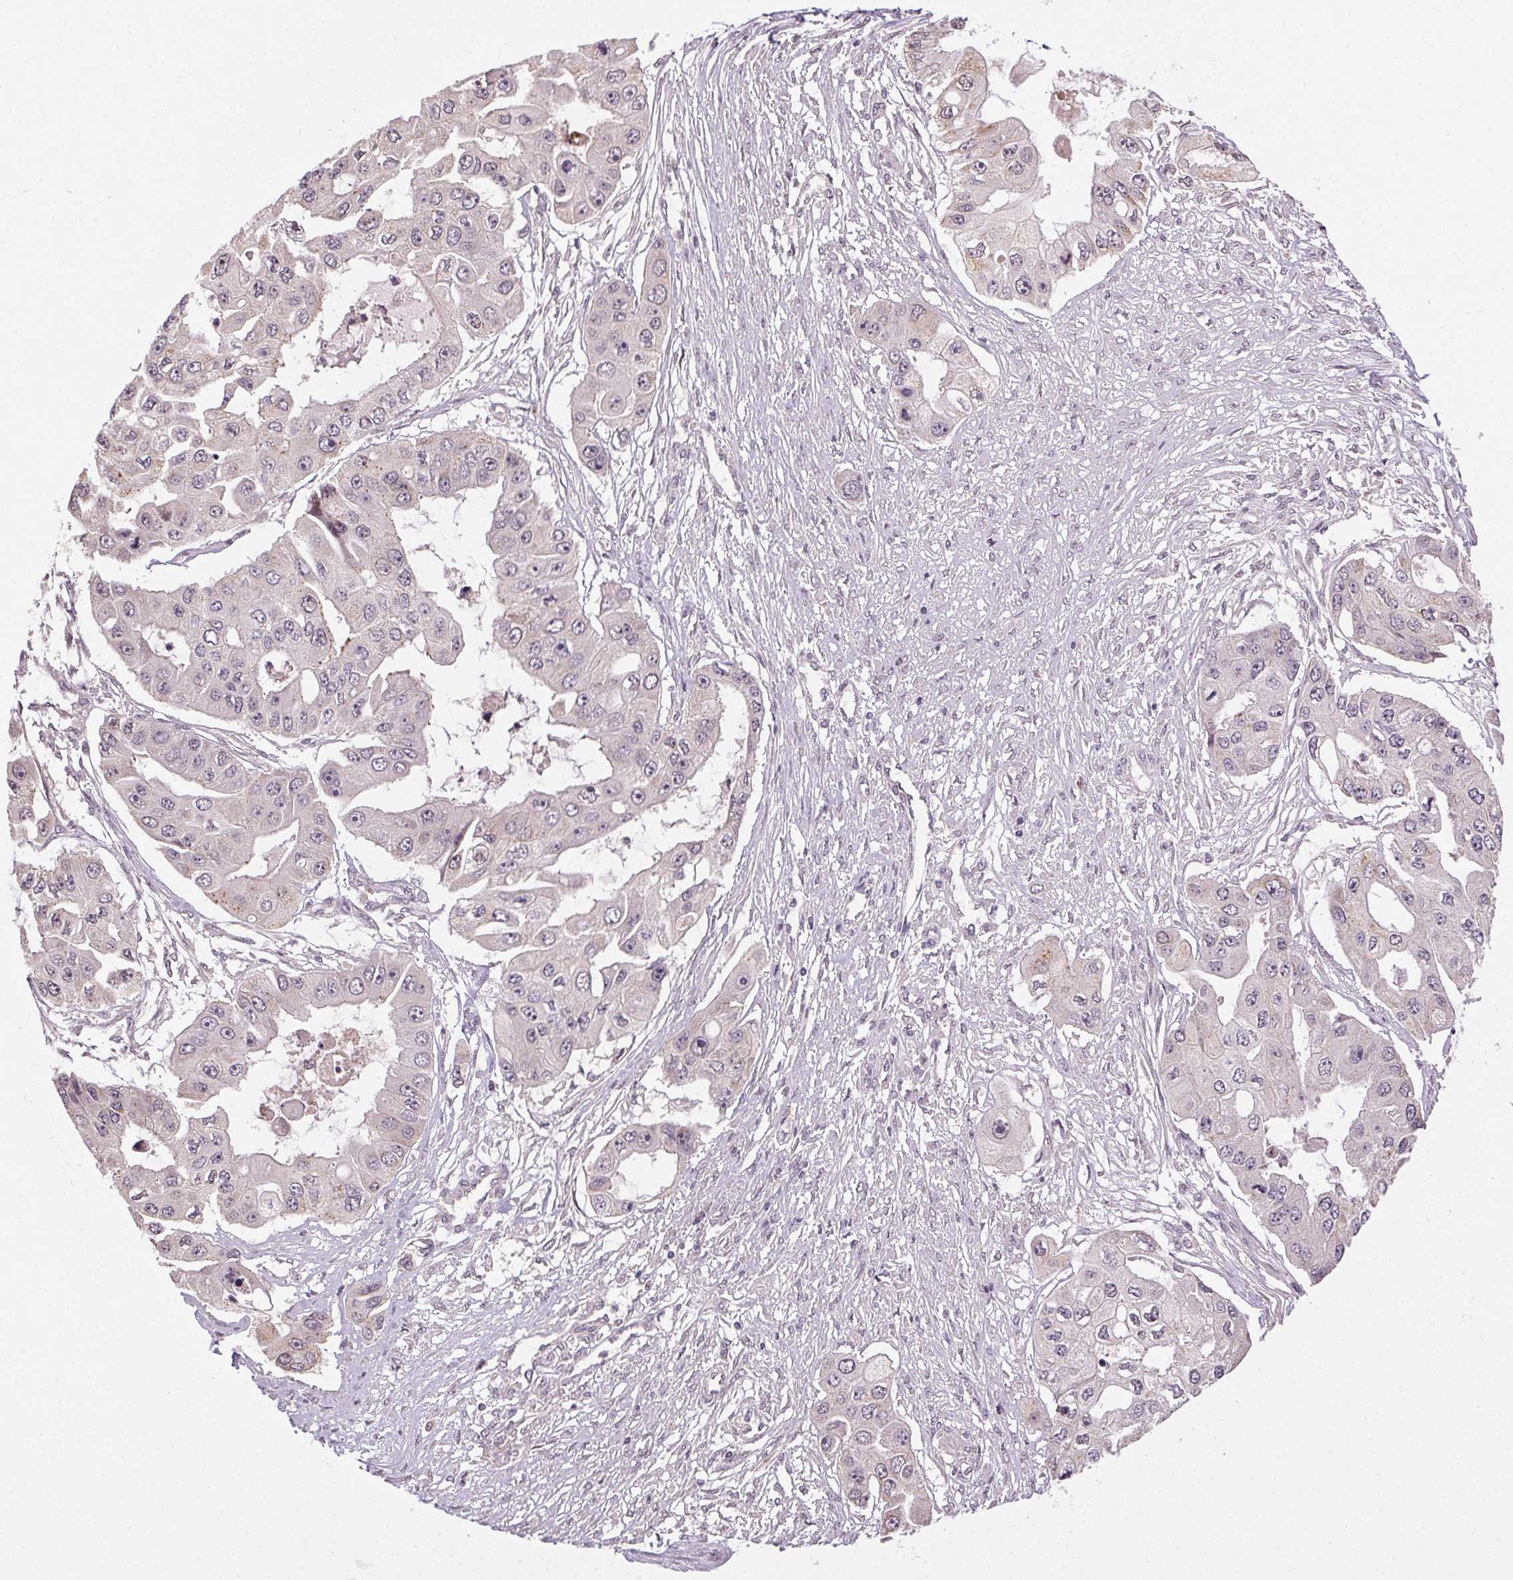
{"staining": {"intensity": "negative", "quantity": "none", "location": "none"}, "tissue": "ovarian cancer", "cell_type": "Tumor cells", "image_type": "cancer", "snomed": [{"axis": "morphology", "description": "Cystadenocarcinoma, serous, NOS"}, {"axis": "topography", "description": "Ovary"}], "caption": "The IHC photomicrograph has no significant staining in tumor cells of ovarian cancer tissue.", "gene": "ATP1B3", "patient": {"sex": "female", "age": 56}}